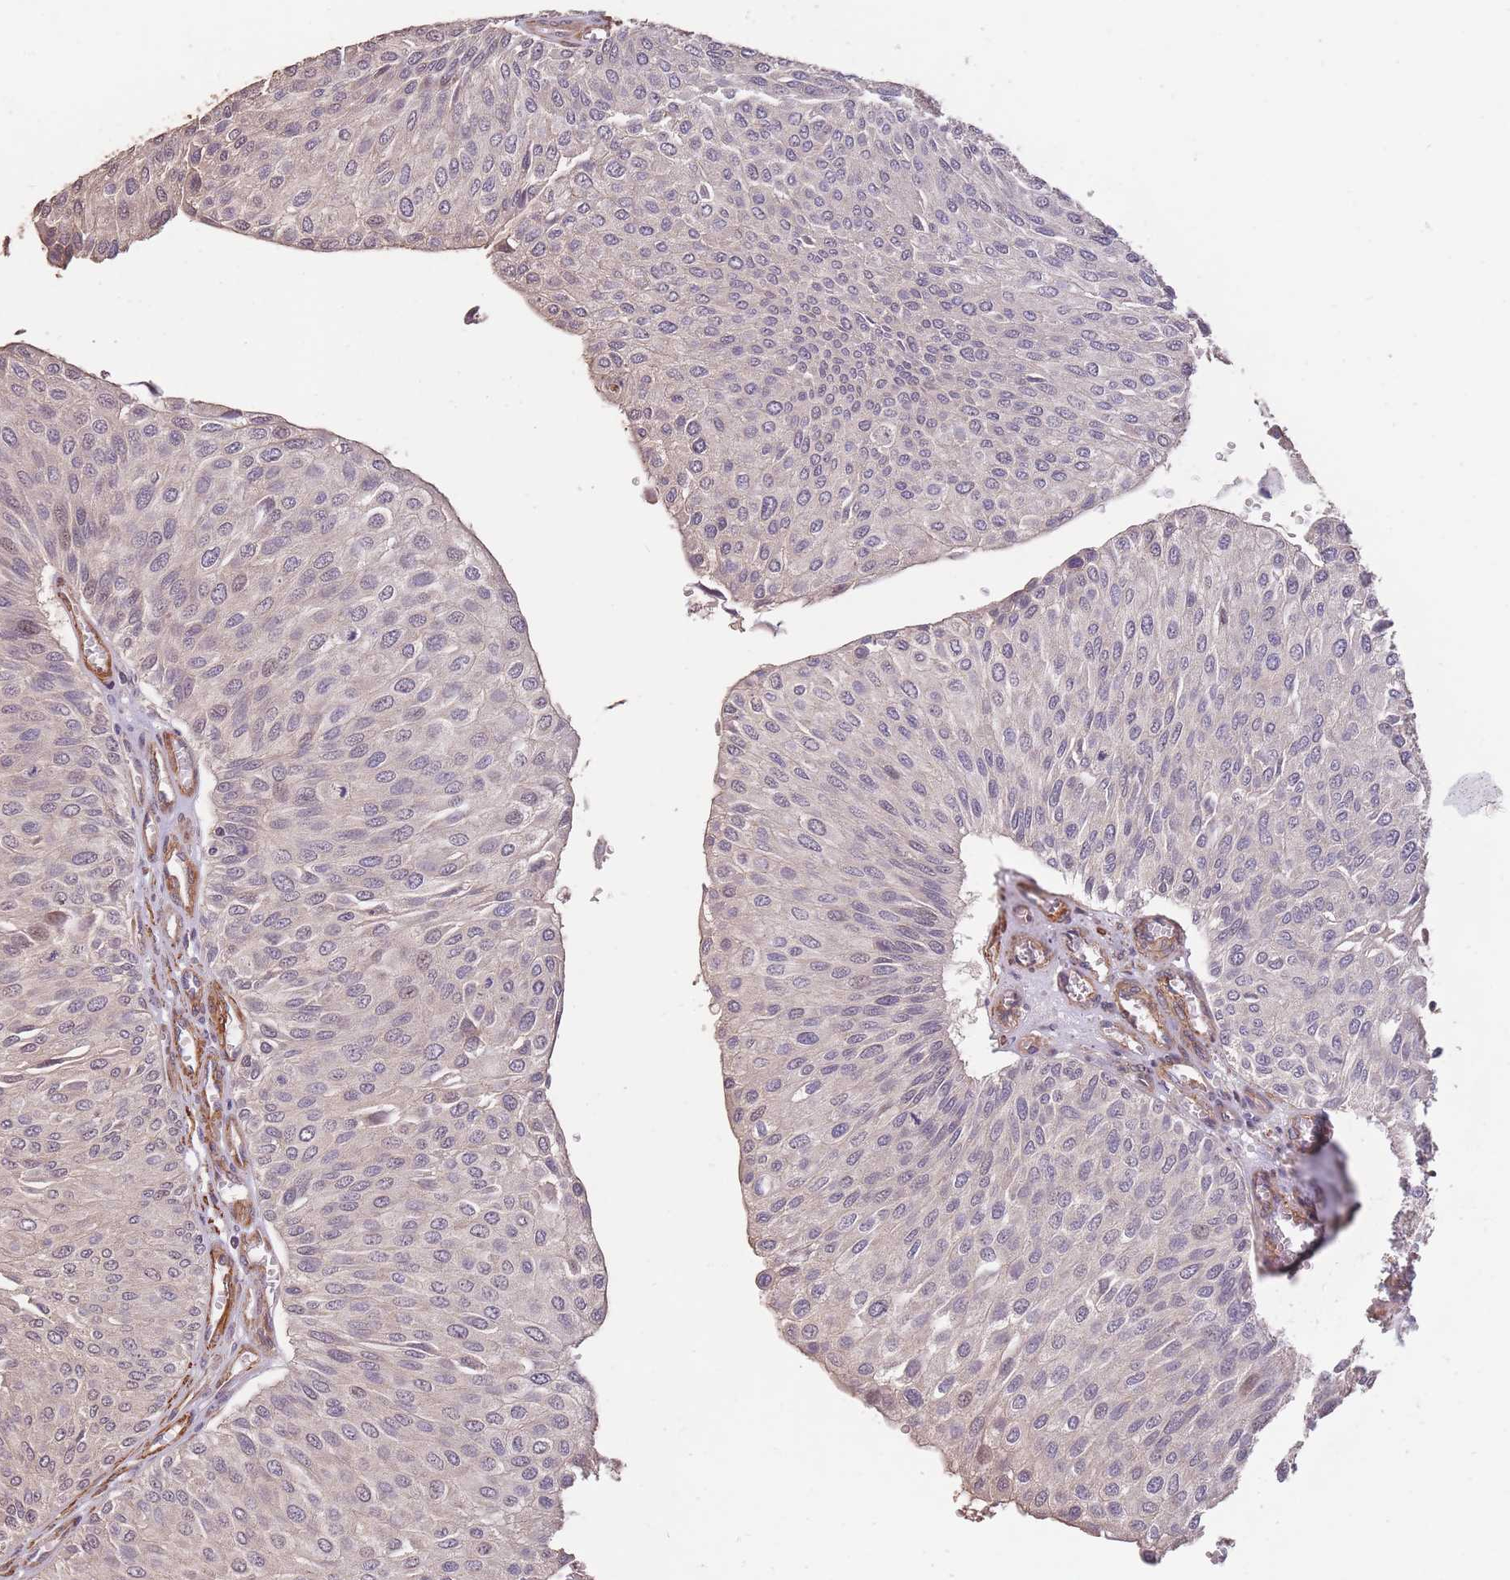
{"staining": {"intensity": "weak", "quantity": "<25%", "location": "nuclear"}, "tissue": "urothelial cancer", "cell_type": "Tumor cells", "image_type": "cancer", "snomed": [{"axis": "morphology", "description": "Urothelial carcinoma, NOS"}, {"axis": "topography", "description": "Urinary bladder"}], "caption": "A histopathology image of human transitional cell carcinoma is negative for staining in tumor cells.", "gene": "NLRC4", "patient": {"sex": "male", "age": 67}}